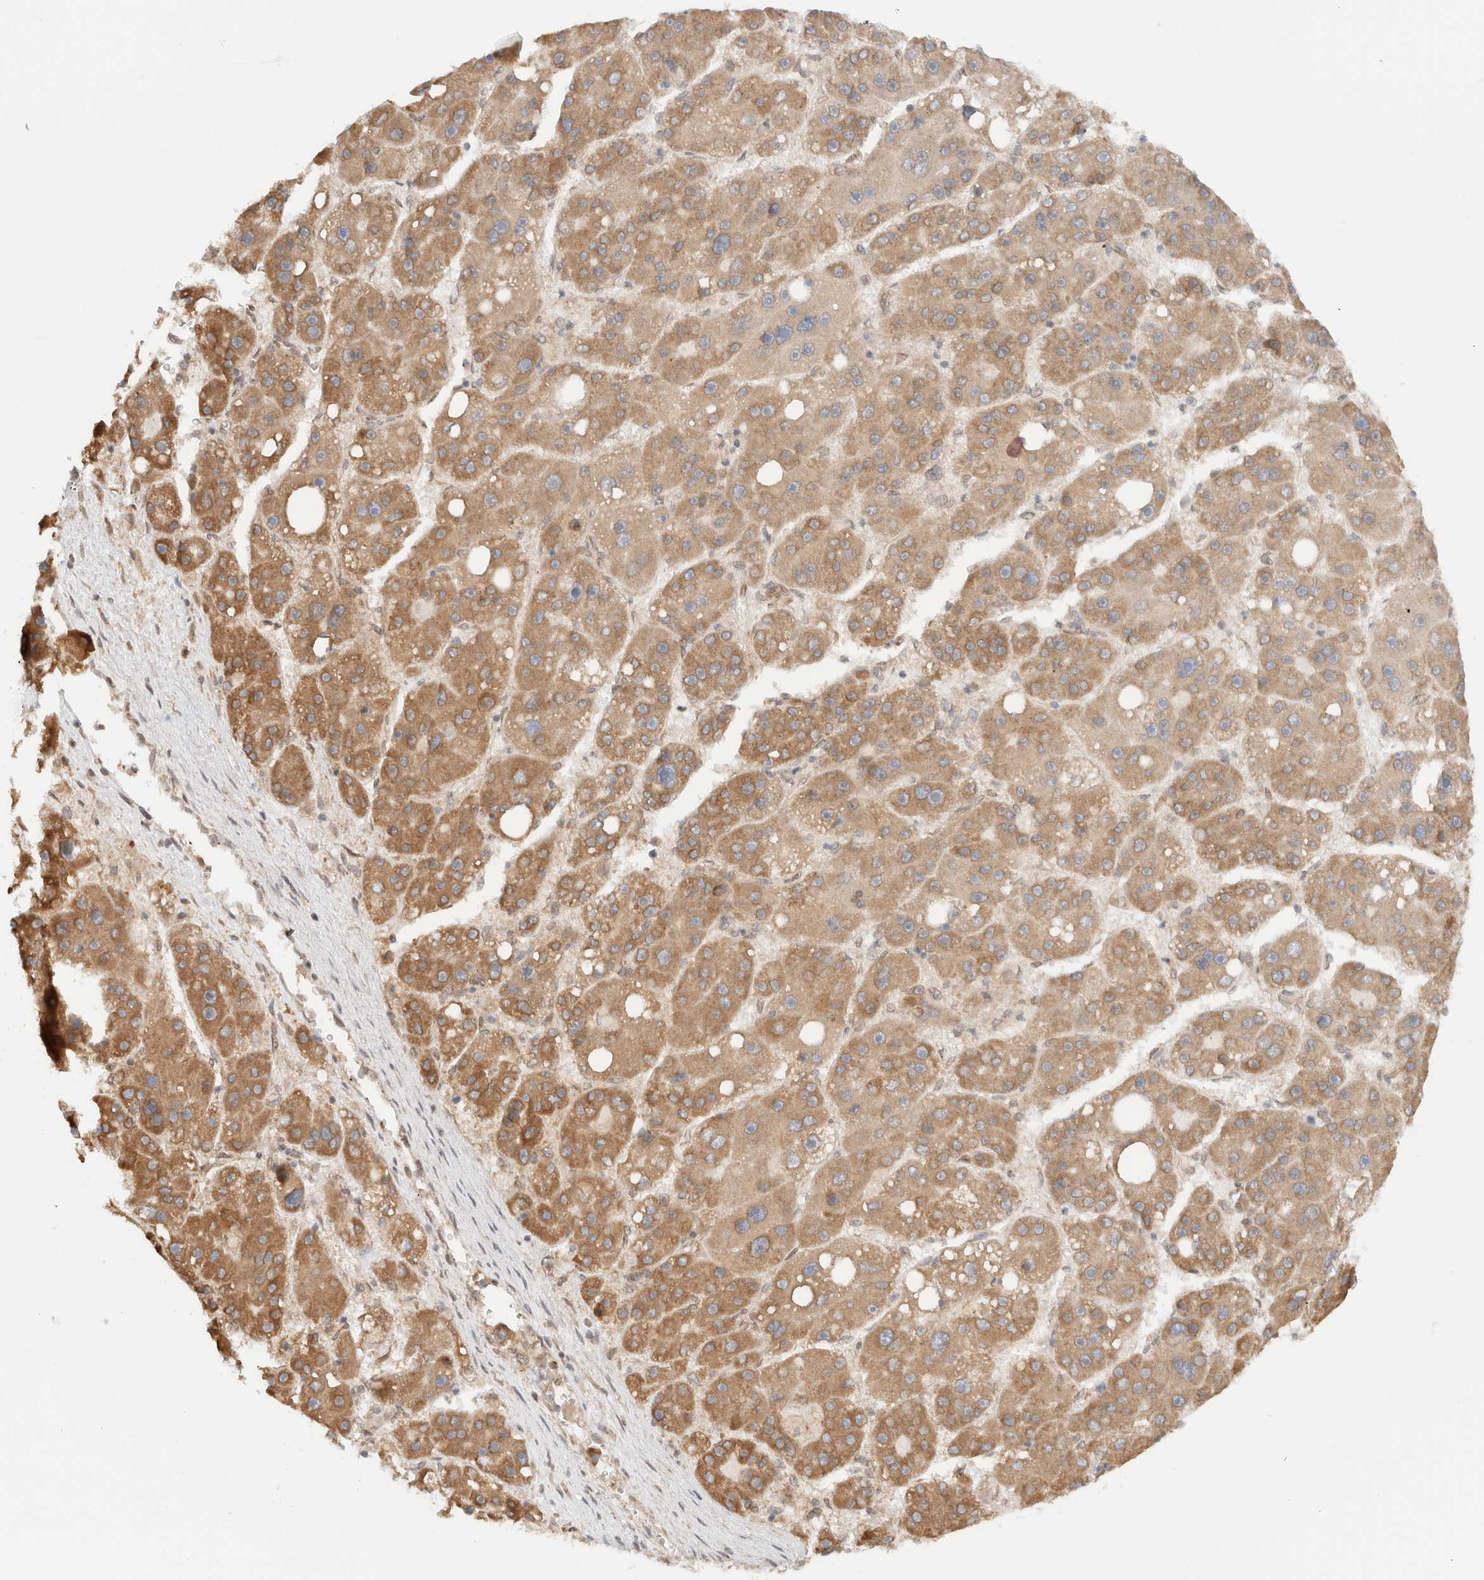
{"staining": {"intensity": "moderate", "quantity": ">75%", "location": "cytoplasmic/membranous"}, "tissue": "liver cancer", "cell_type": "Tumor cells", "image_type": "cancer", "snomed": [{"axis": "morphology", "description": "Carcinoma, Hepatocellular, NOS"}, {"axis": "topography", "description": "Liver"}], "caption": "The image reveals staining of liver cancer, revealing moderate cytoplasmic/membranous protein expression (brown color) within tumor cells.", "gene": "ARFGEF2", "patient": {"sex": "female", "age": 61}}